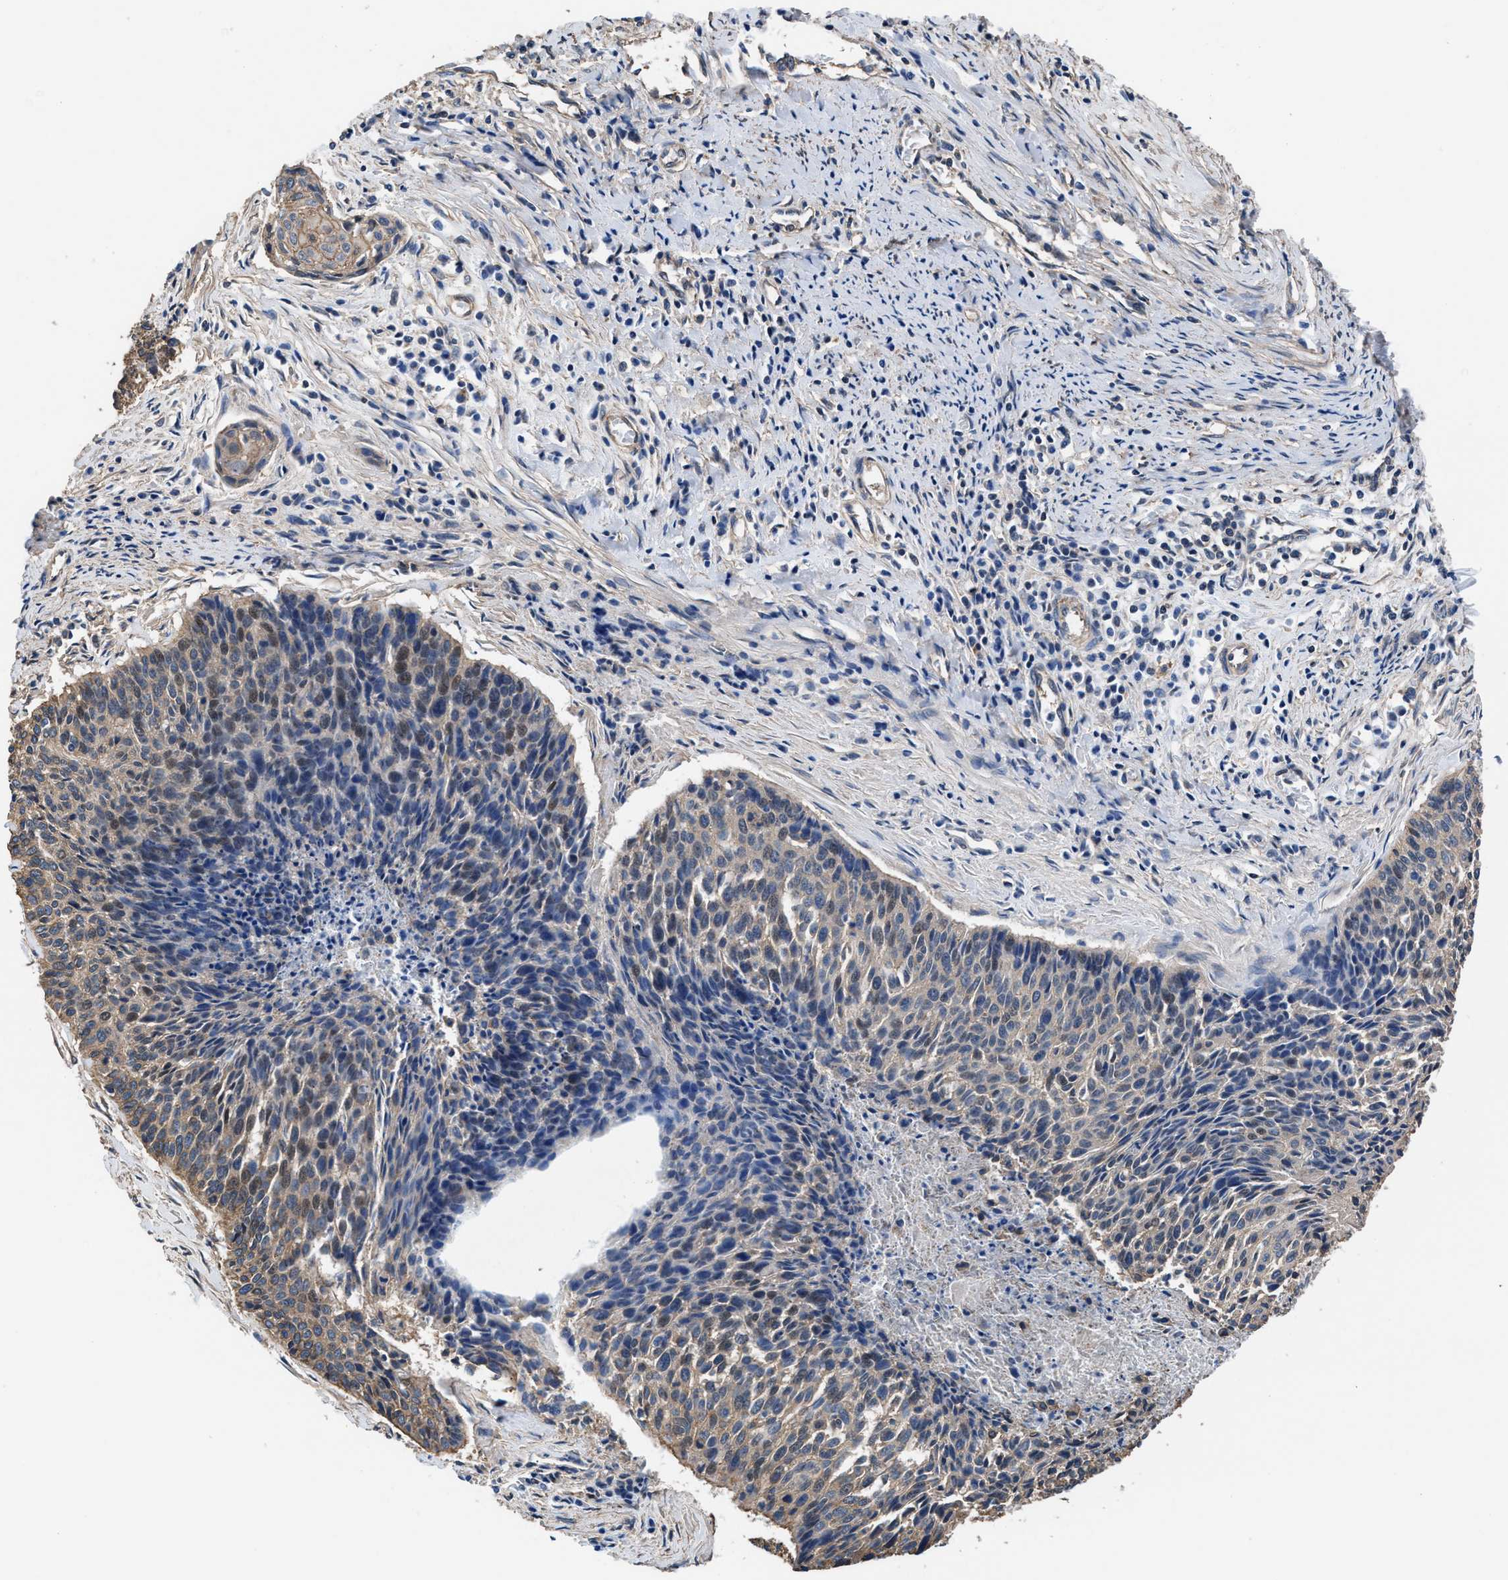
{"staining": {"intensity": "weak", "quantity": "25%-75%", "location": "cytoplasmic/membranous"}, "tissue": "cervical cancer", "cell_type": "Tumor cells", "image_type": "cancer", "snomed": [{"axis": "morphology", "description": "Squamous cell carcinoma, NOS"}, {"axis": "topography", "description": "Cervix"}], "caption": "Tumor cells display weak cytoplasmic/membranous staining in about 25%-75% of cells in squamous cell carcinoma (cervical). The protein of interest is shown in brown color, while the nuclei are stained blue.", "gene": "NKTR", "patient": {"sex": "female", "age": 55}}